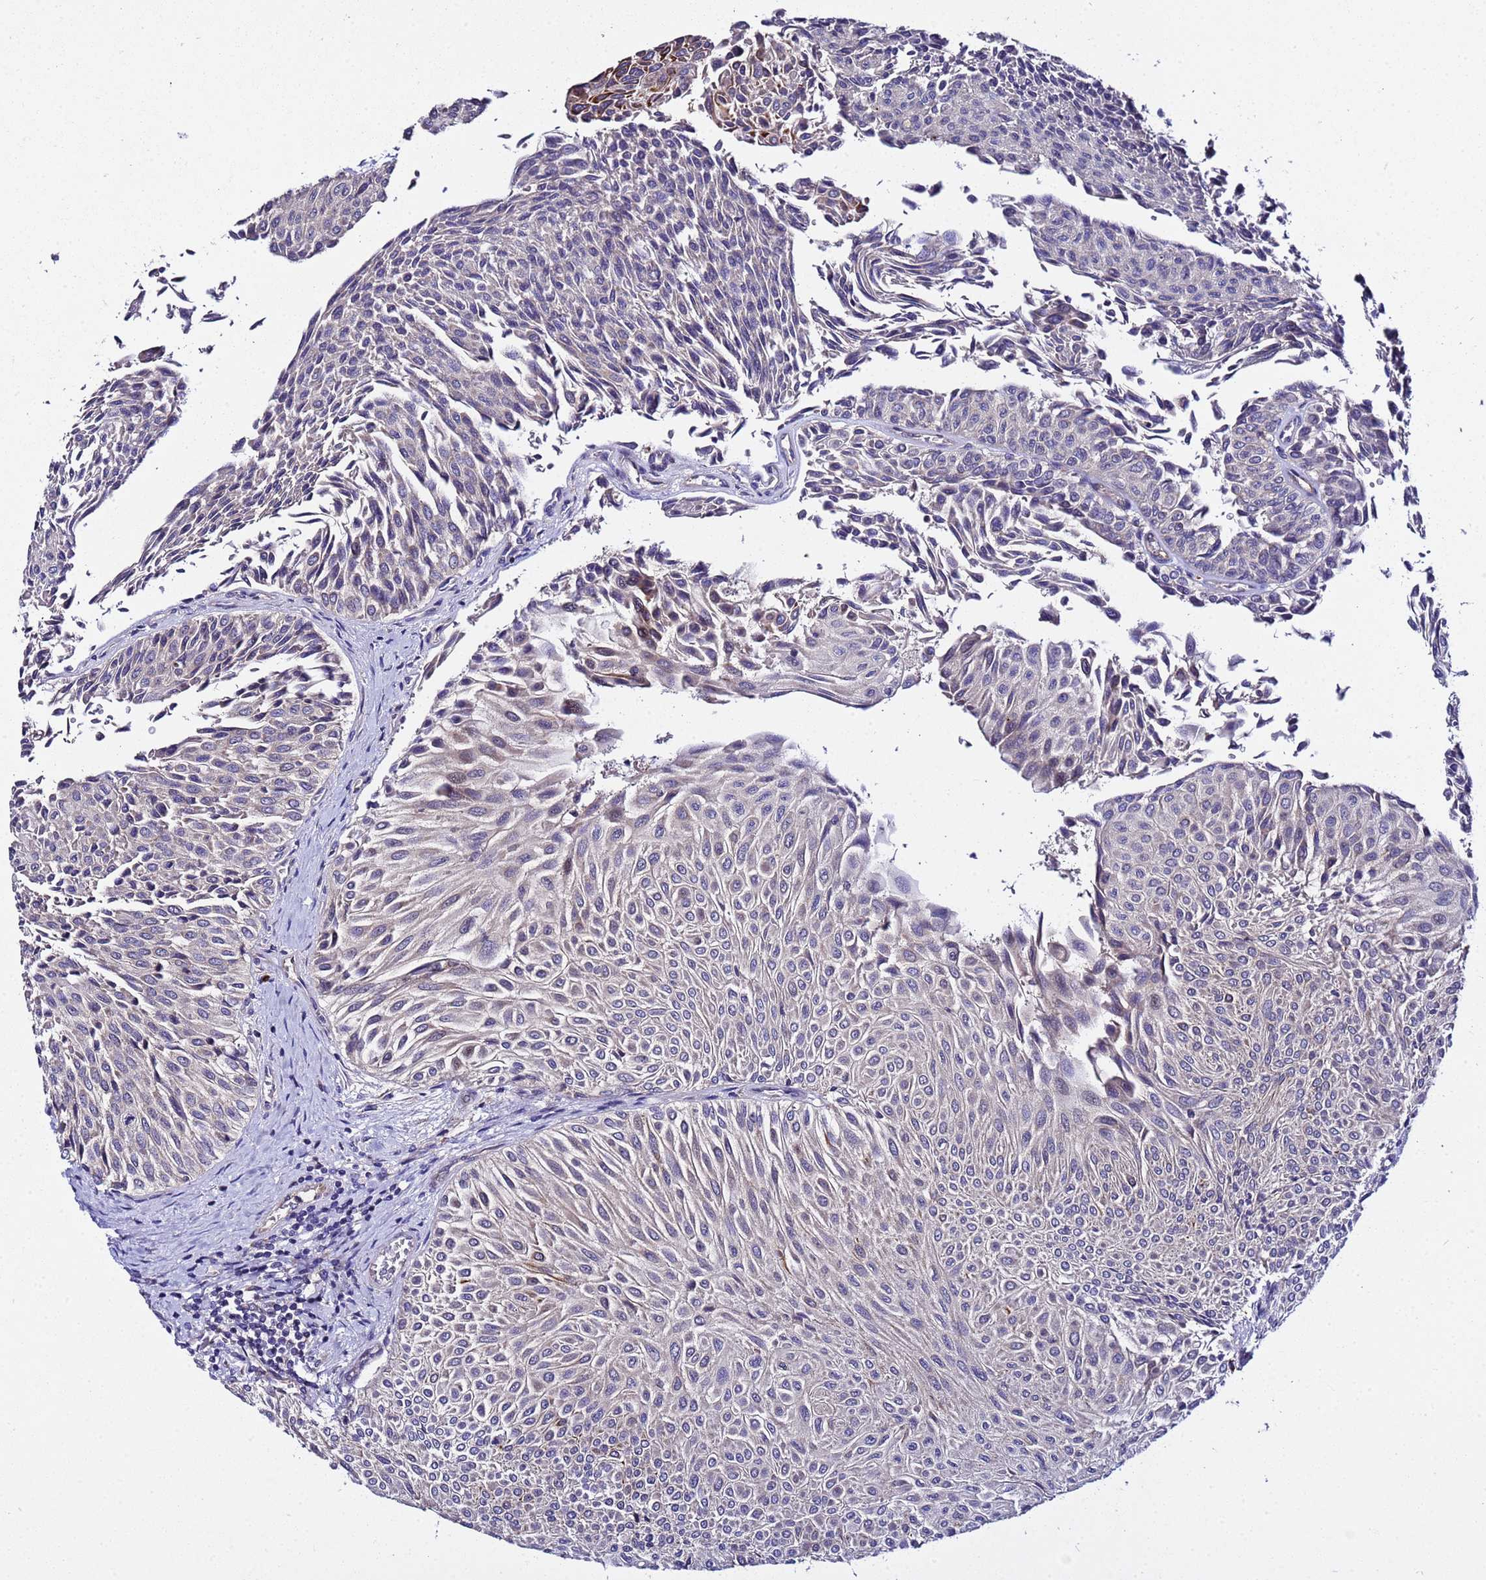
{"staining": {"intensity": "negative", "quantity": "none", "location": "none"}, "tissue": "urothelial cancer", "cell_type": "Tumor cells", "image_type": "cancer", "snomed": [{"axis": "morphology", "description": "Urothelial carcinoma, Low grade"}, {"axis": "topography", "description": "Urinary bladder"}], "caption": "Tumor cells show no significant positivity in urothelial carcinoma (low-grade).", "gene": "PLXDC2", "patient": {"sex": "male", "age": 78}}